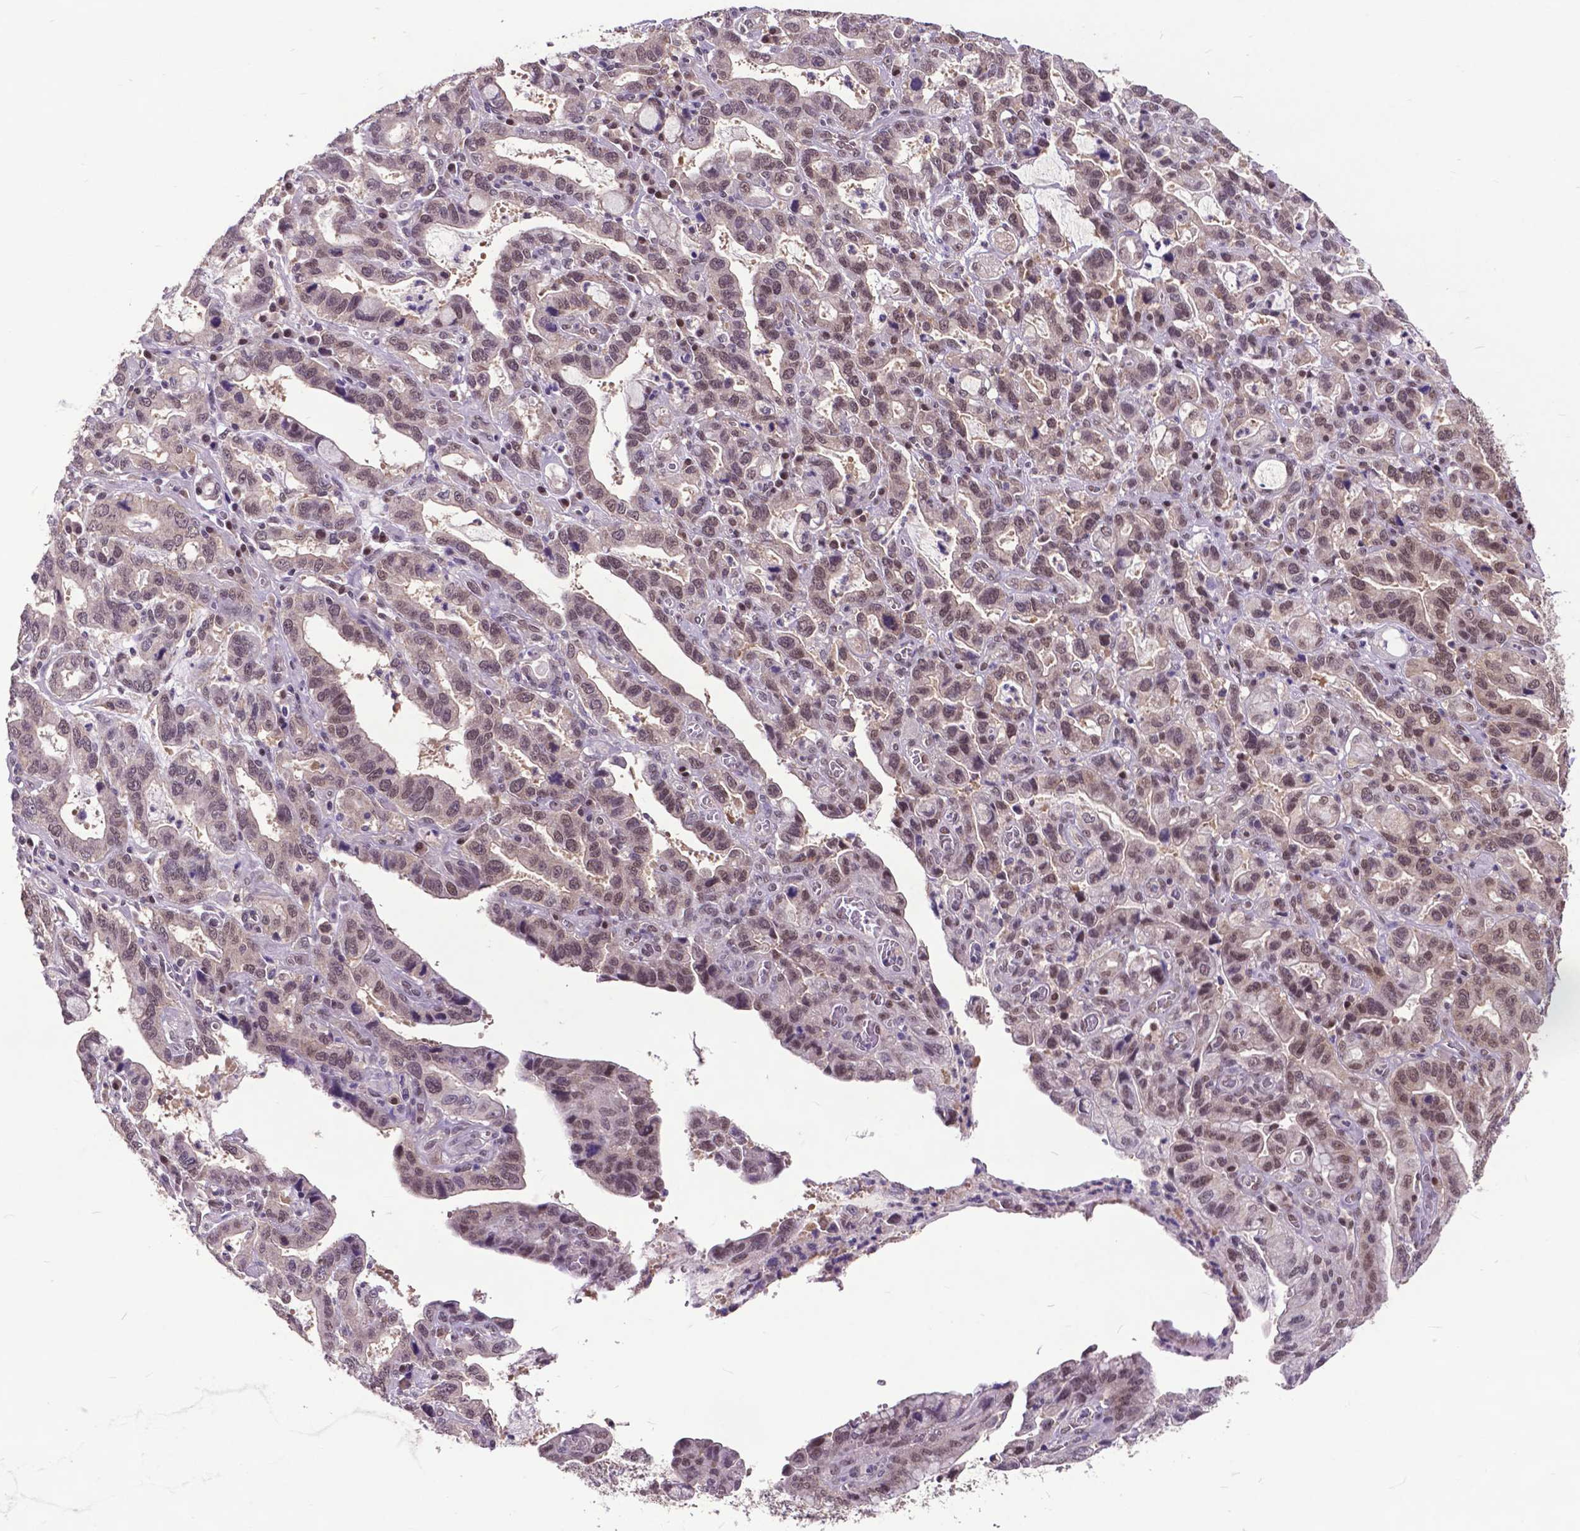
{"staining": {"intensity": "weak", "quantity": ">75%", "location": "nuclear"}, "tissue": "stomach cancer", "cell_type": "Tumor cells", "image_type": "cancer", "snomed": [{"axis": "morphology", "description": "Adenocarcinoma, NOS"}, {"axis": "topography", "description": "Stomach, lower"}], "caption": "Brown immunohistochemical staining in stomach cancer demonstrates weak nuclear staining in approximately >75% of tumor cells.", "gene": "FAF1", "patient": {"sex": "female", "age": 76}}